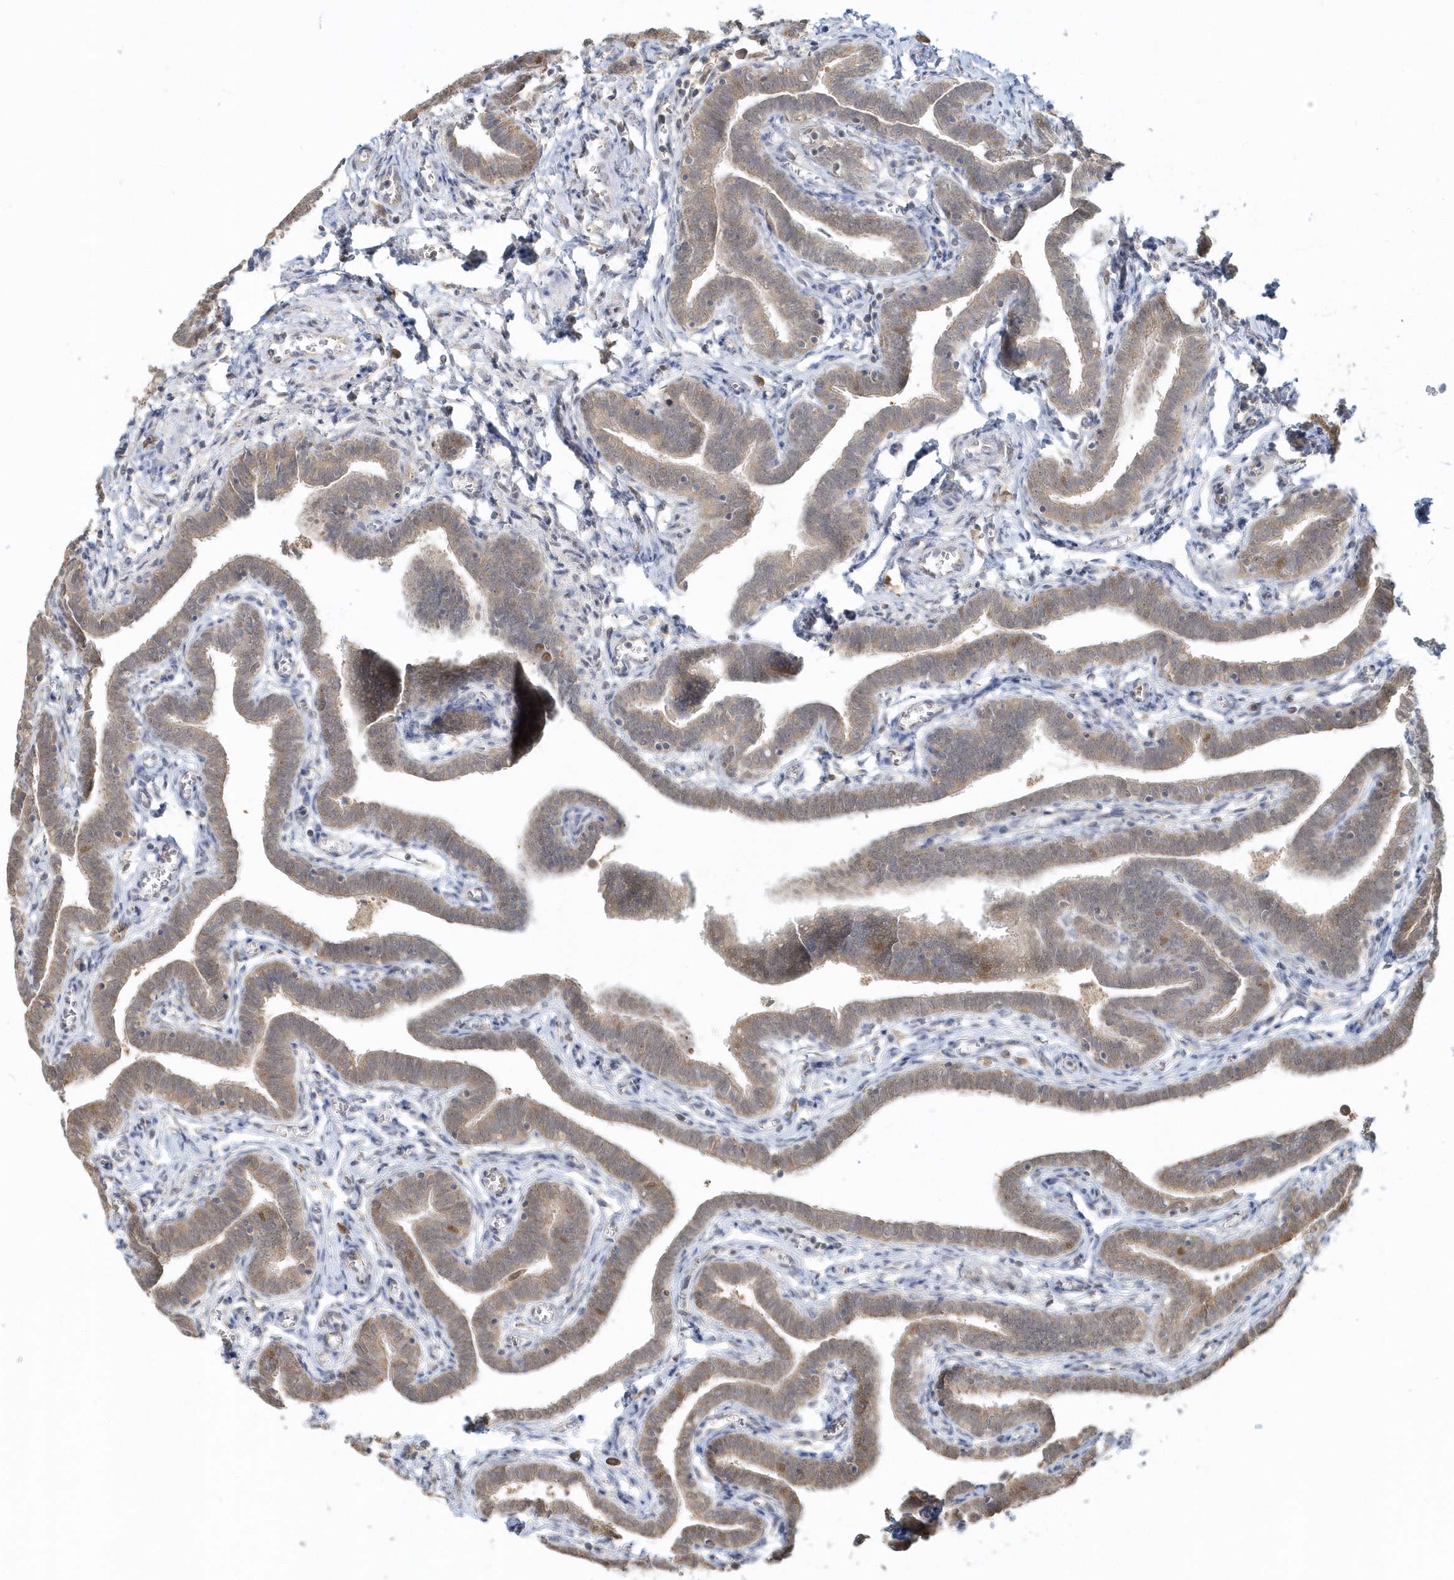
{"staining": {"intensity": "moderate", "quantity": "25%-75%", "location": "cytoplasmic/membranous,nuclear"}, "tissue": "fallopian tube", "cell_type": "Glandular cells", "image_type": "normal", "snomed": [{"axis": "morphology", "description": "Normal tissue, NOS"}, {"axis": "topography", "description": "Fallopian tube"}], "caption": "DAB (3,3'-diaminobenzidine) immunohistochemical staining of benign fallopian tube exhibits moderate cytoplasmic/membranous,nuclear protein positivity in about 25%-75% of glandular cells.", "gene": "PSMD6", "patient": {"sex": "female", "age": 36}}